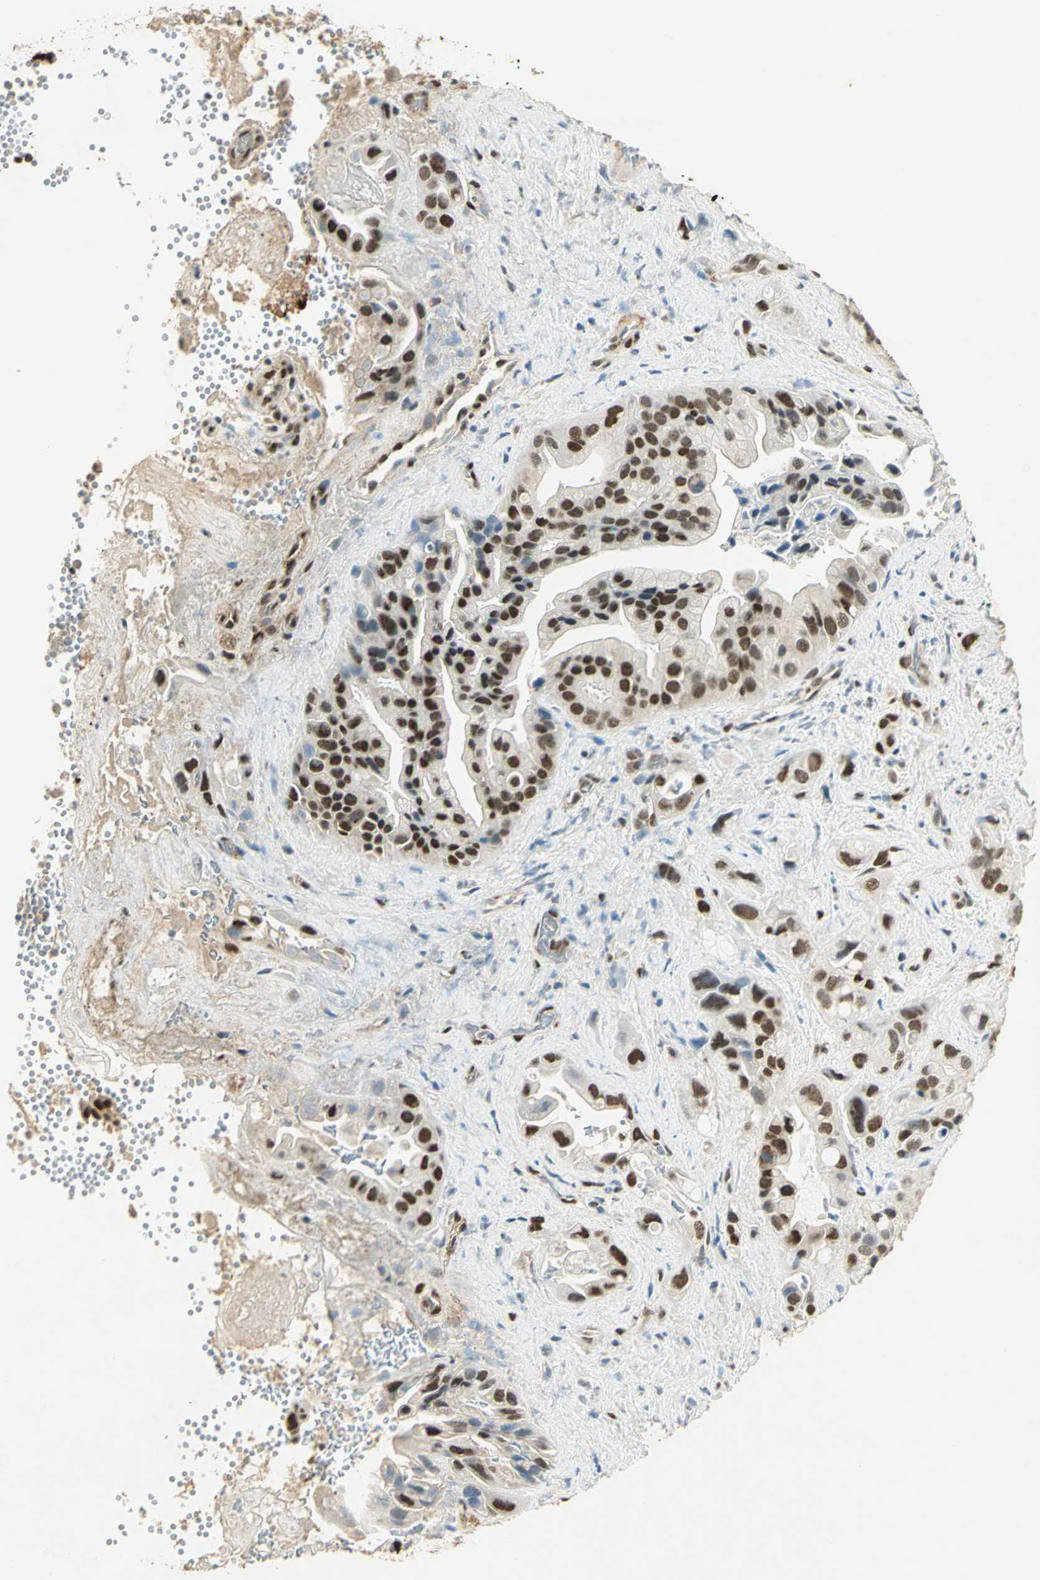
{"staining": {"intensity": "strong", "quantity": ">75%", "location": "nuclear"}, "tissue": "pancreatic cancer", "cell_type": "Tumor cells", "image_type": "cancer", "snomed": [{"axis": "morphology", "description": "Adenocarcinoma, NOS"}, {"axis": "topography", "description": "Pancreas"}], "caption": "About >75% of tumor cells in human pancreatic cancer (adenocarcinoma) reveal strong nuclear protein staining as visualized by brown immunohistochemical staining.", "gene": "AK6", "patient": {"sex": "female", "age": 77}}